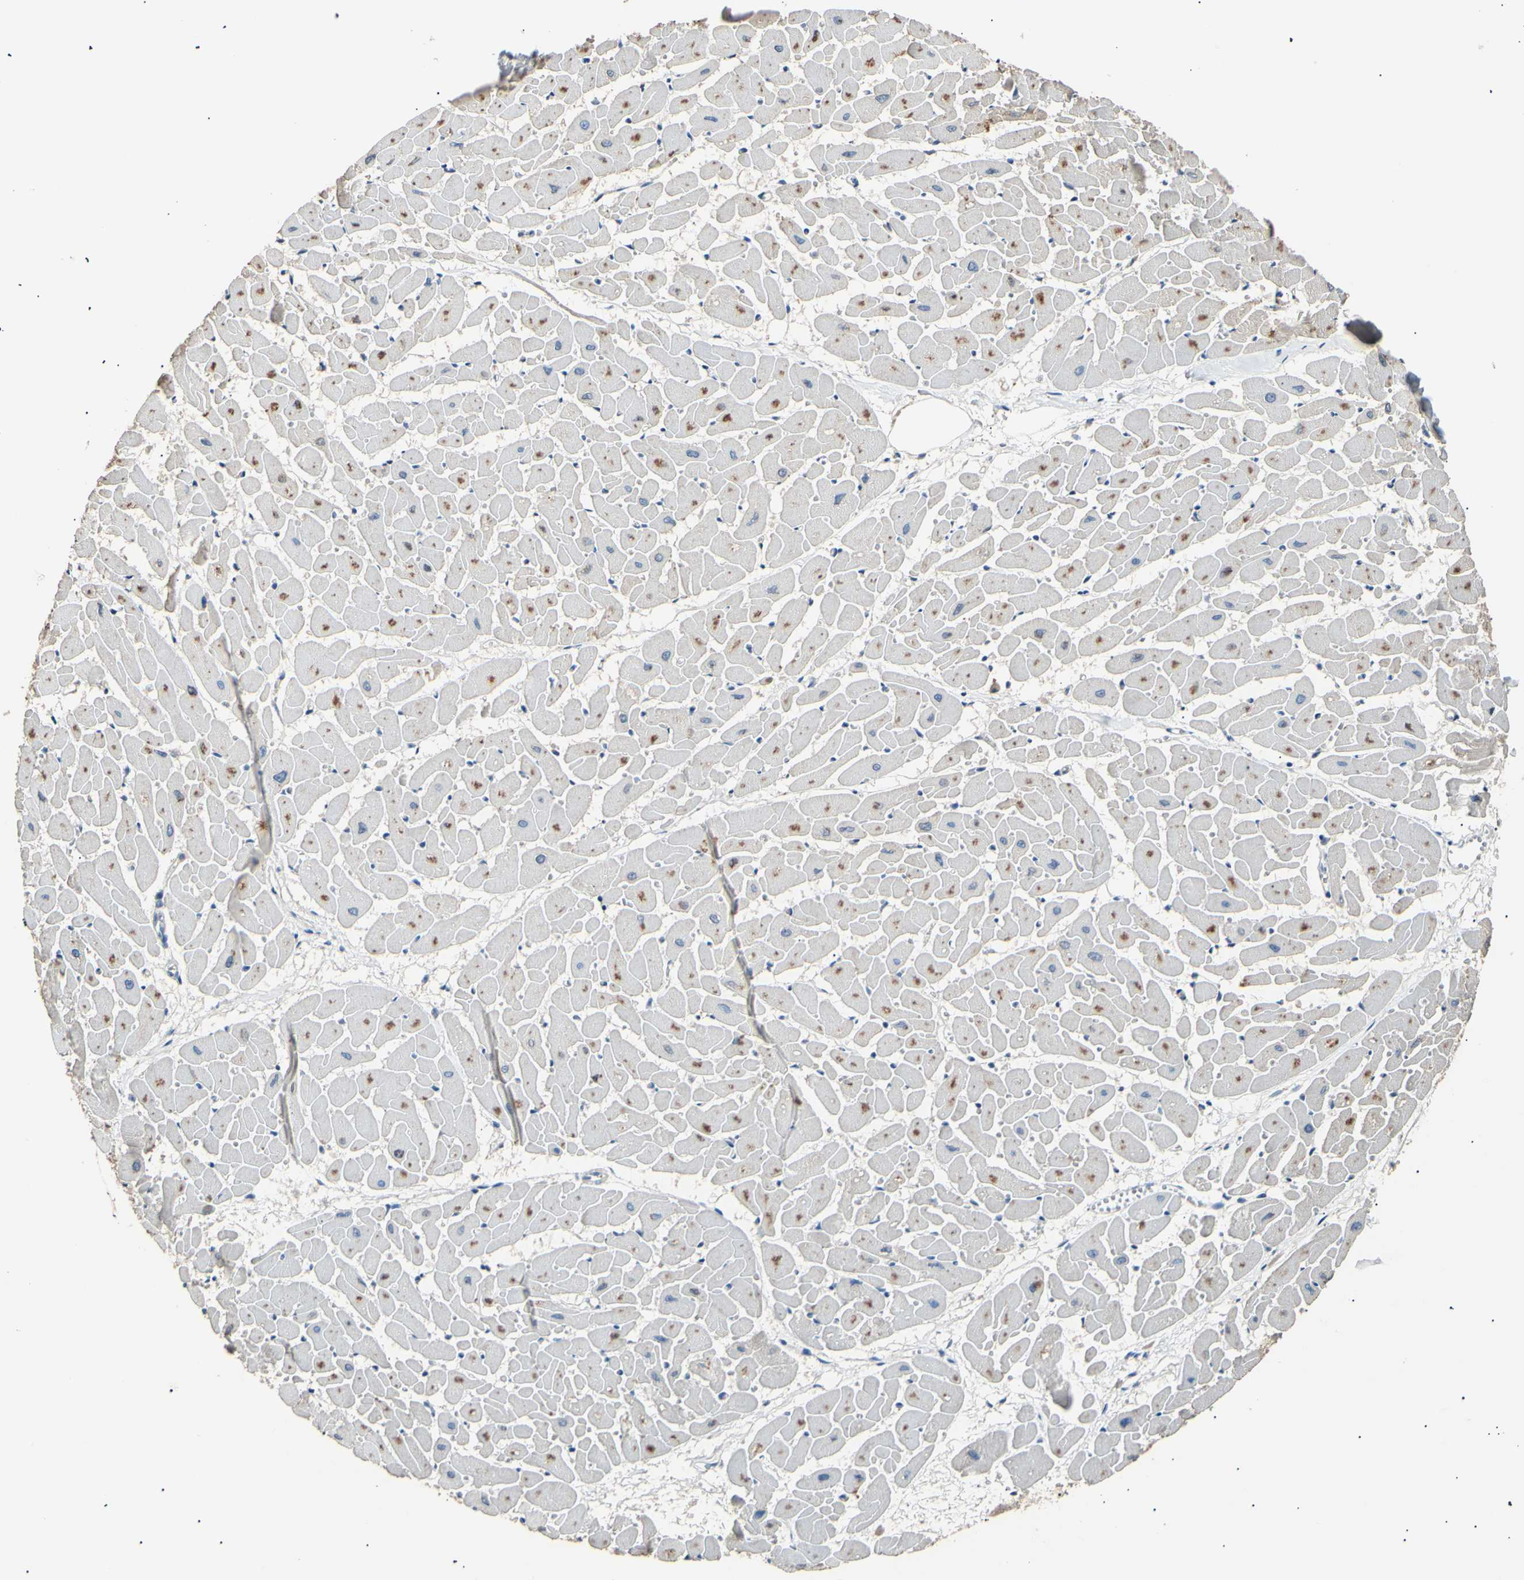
{"staining": {"intensity": "moderate", "quantity": "<25%", "location": "cytoplasmic/membranous"}, "tissue": "heart muscle", "cell_type": "Cardiomyocytes", "image_type": "normal", "snomed": [{"axis": "morphology", "description": "Normal tissue, NOS"}, {"axis": "topography", "description": "Heart"}], "caption": "This image reveals immunohistochemistry staining of normal heart muscle, with low moderate cytoplasmic/membranous expression in about <25% of cardiomyocytes.", "gene": "LDLR", "patient": {"sex": "female", "age": 19}}